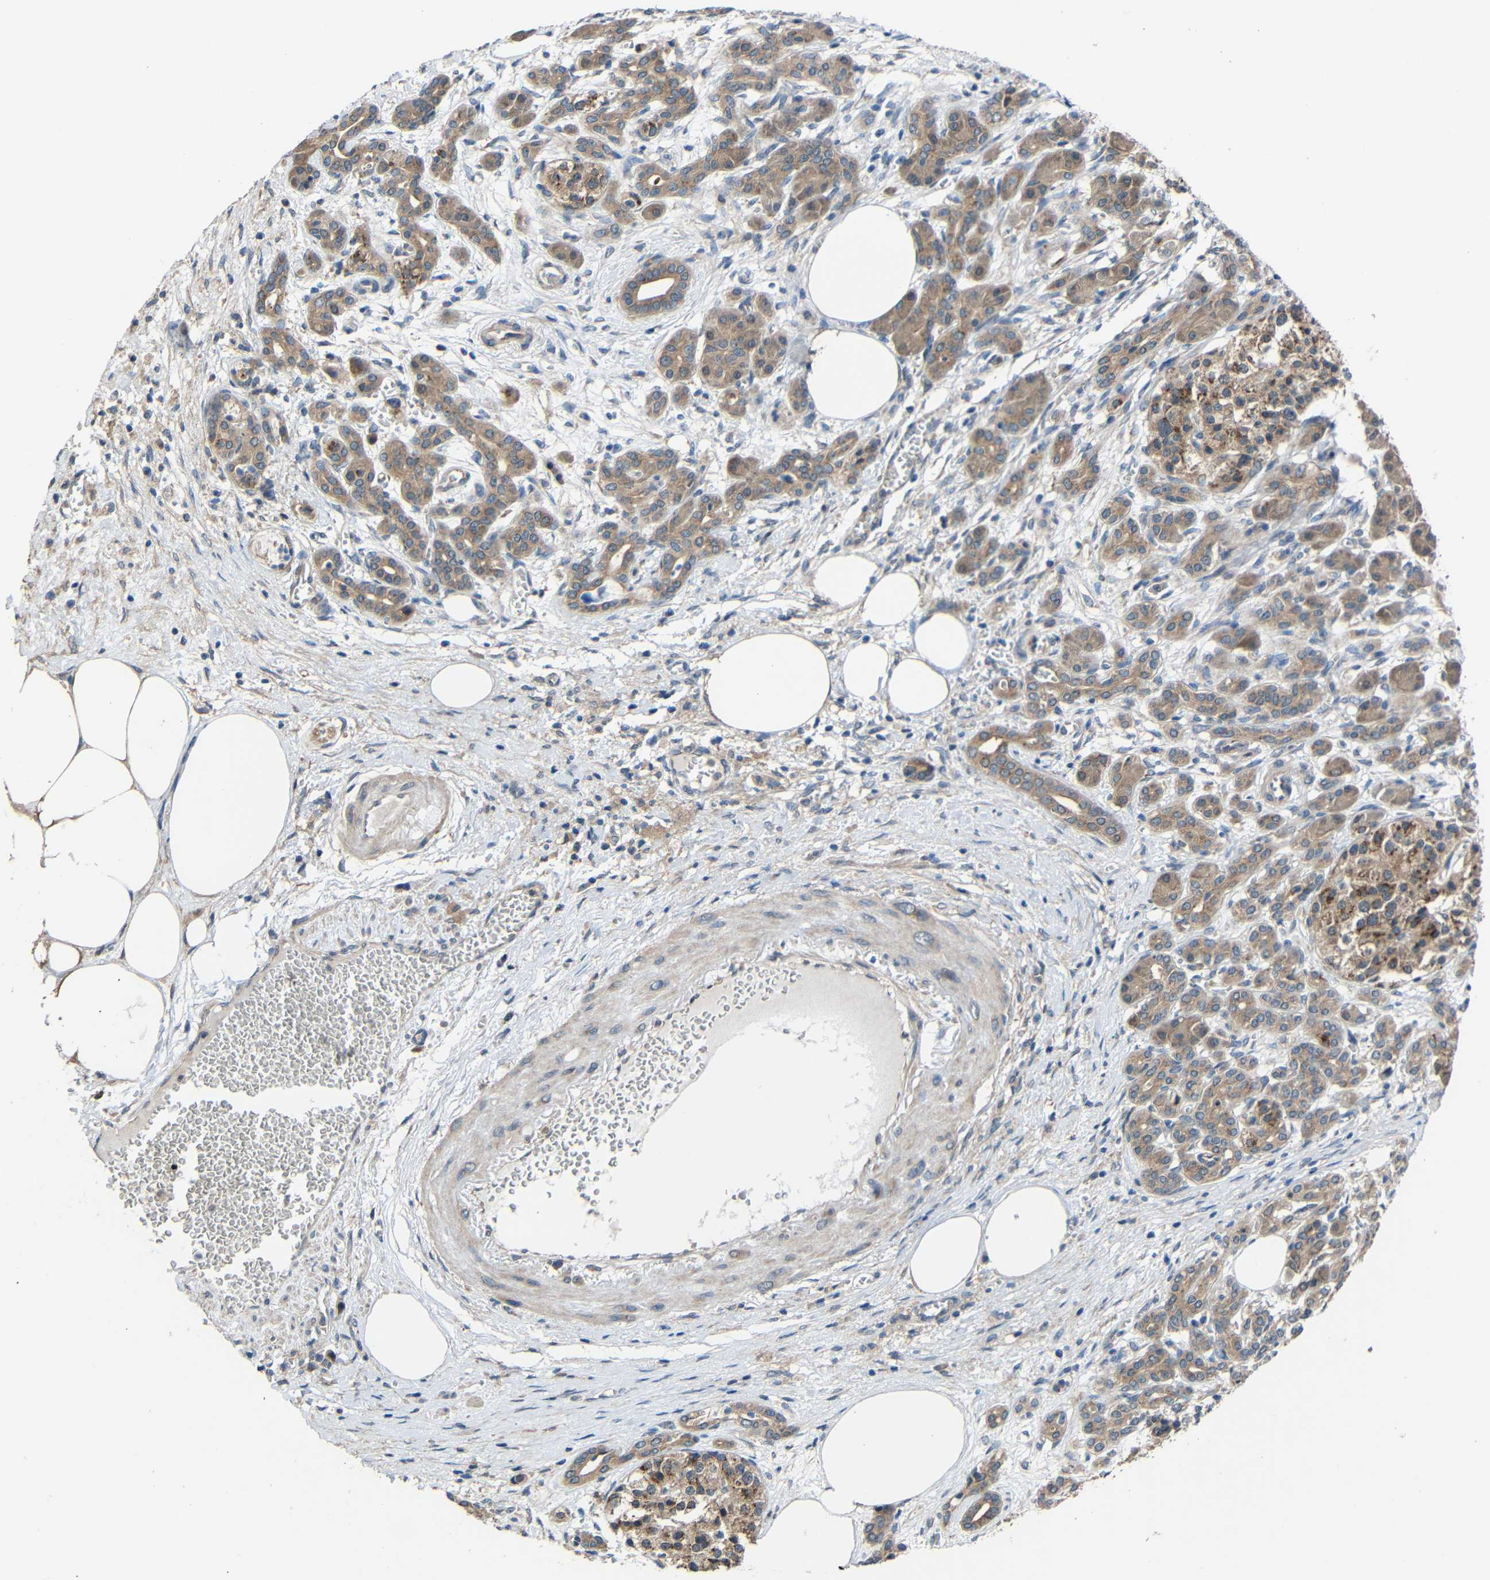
{"staining": {"intensity": "moderate", "quantity": ">75%", "location": "cytoplasmic/membranous"}, "tissue": "pancreatic cancer", "cell_type": "Tumor cells", "image_type": "cancer", "snomed": [{"axis": "morphology", "description": "Adenocarcinoma, NOS"}, {"axis": "topography", "description": "Pancreas"}], "caption": "The image exhibits a brown stain indicating the presence of a protein in the cytoplasmic/membranous of tumor cells in pancreatic adenocarcinoma. (IHC, brightfield microscopy, high magnification).", "gene": "CHST9", "patient": {"sex": "female", "age": 70}}